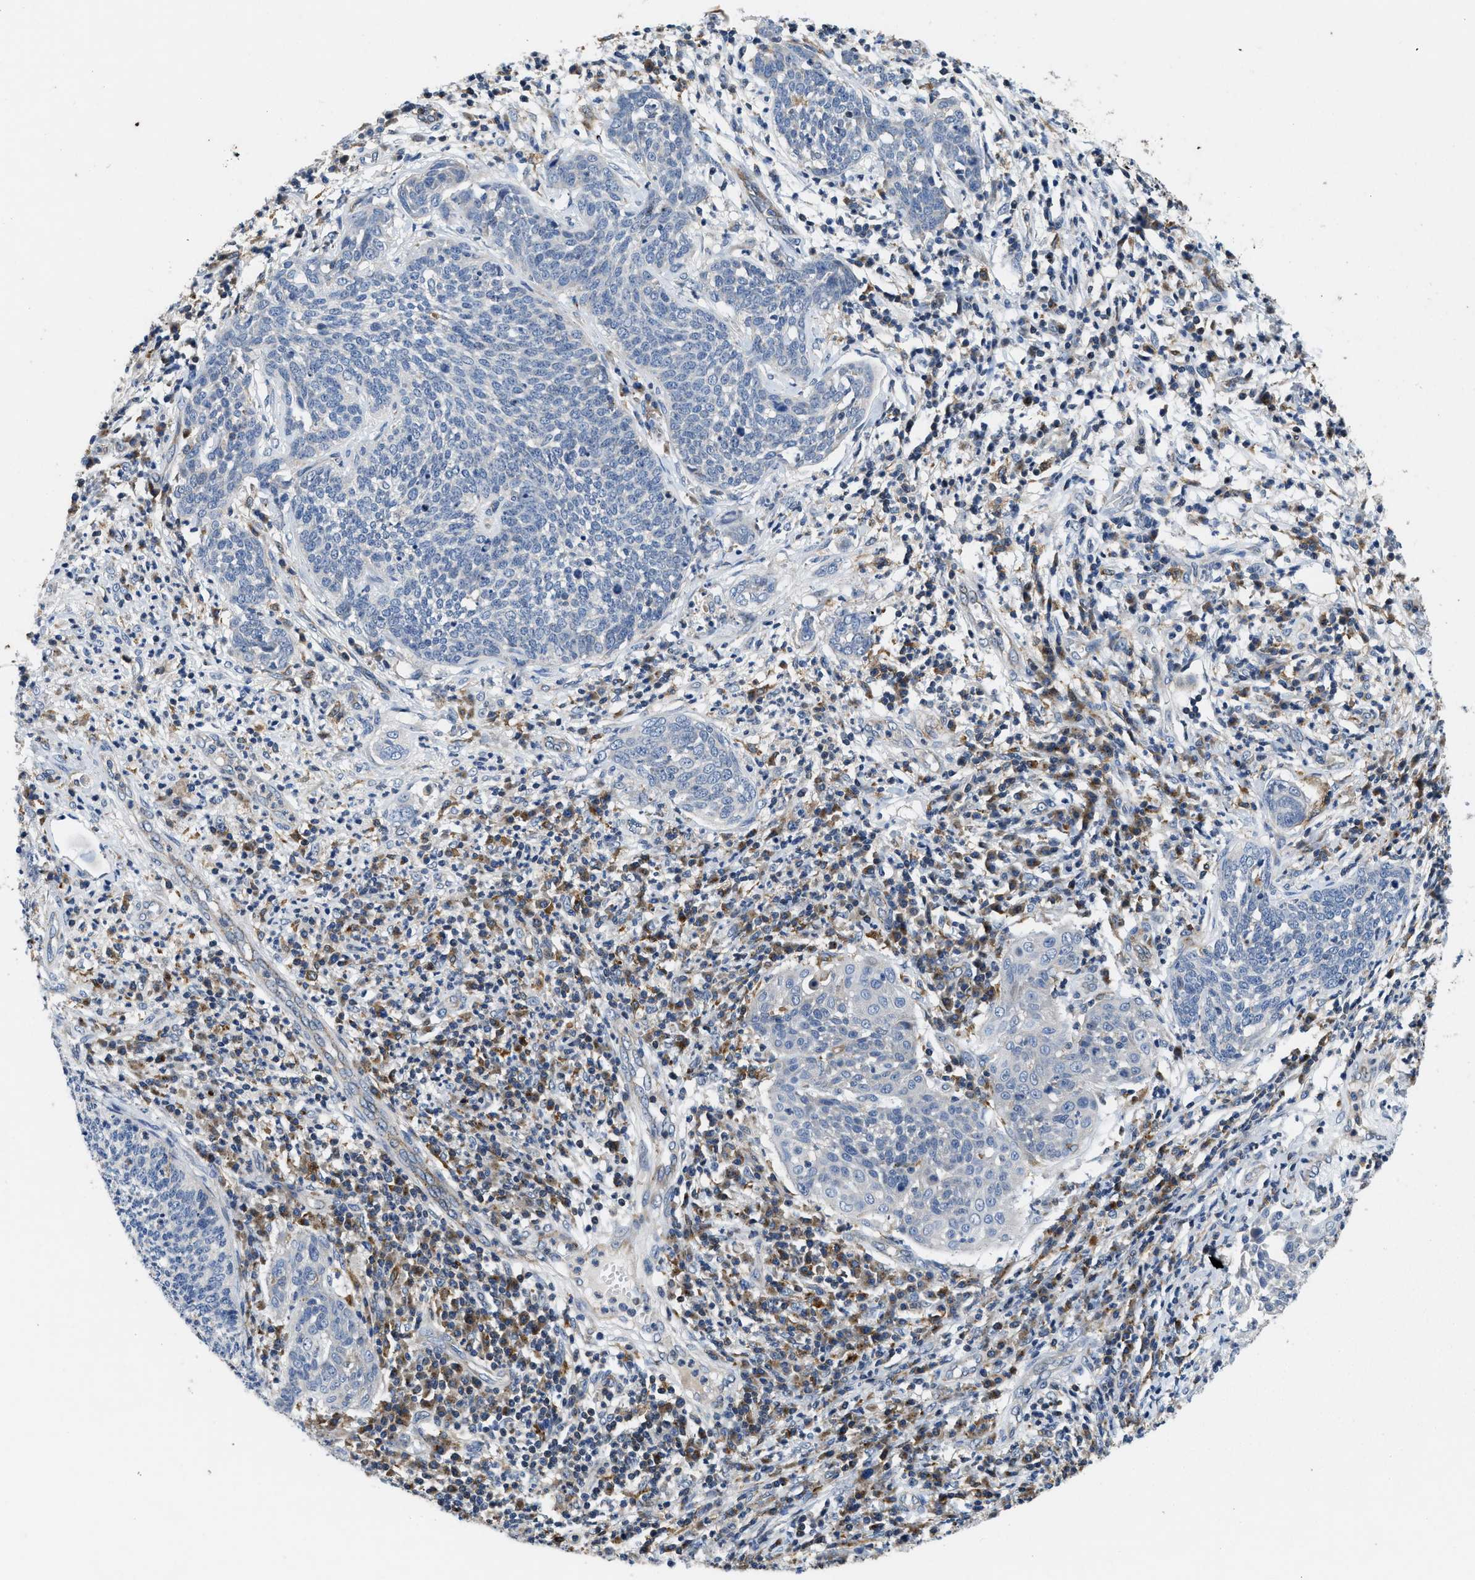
{"staining": {"intensity": "negative", "quantity": "none", "location": "none"}, "tissue": "cervical cancer", "cell_type": "Tumor cells", "image_type": "cancer", "snomed": [{"axis": "morphology", "description": "Squamous cell carcinoma, NOS"}, {"axis": "topography", "description": "Cervix"}], "caption": "IHC of cervical squamous cell carcinoma demonstrates no expression in tumor cells.", "gene": "ENPP4", "patient": {"sex": "female", "age": 34}}